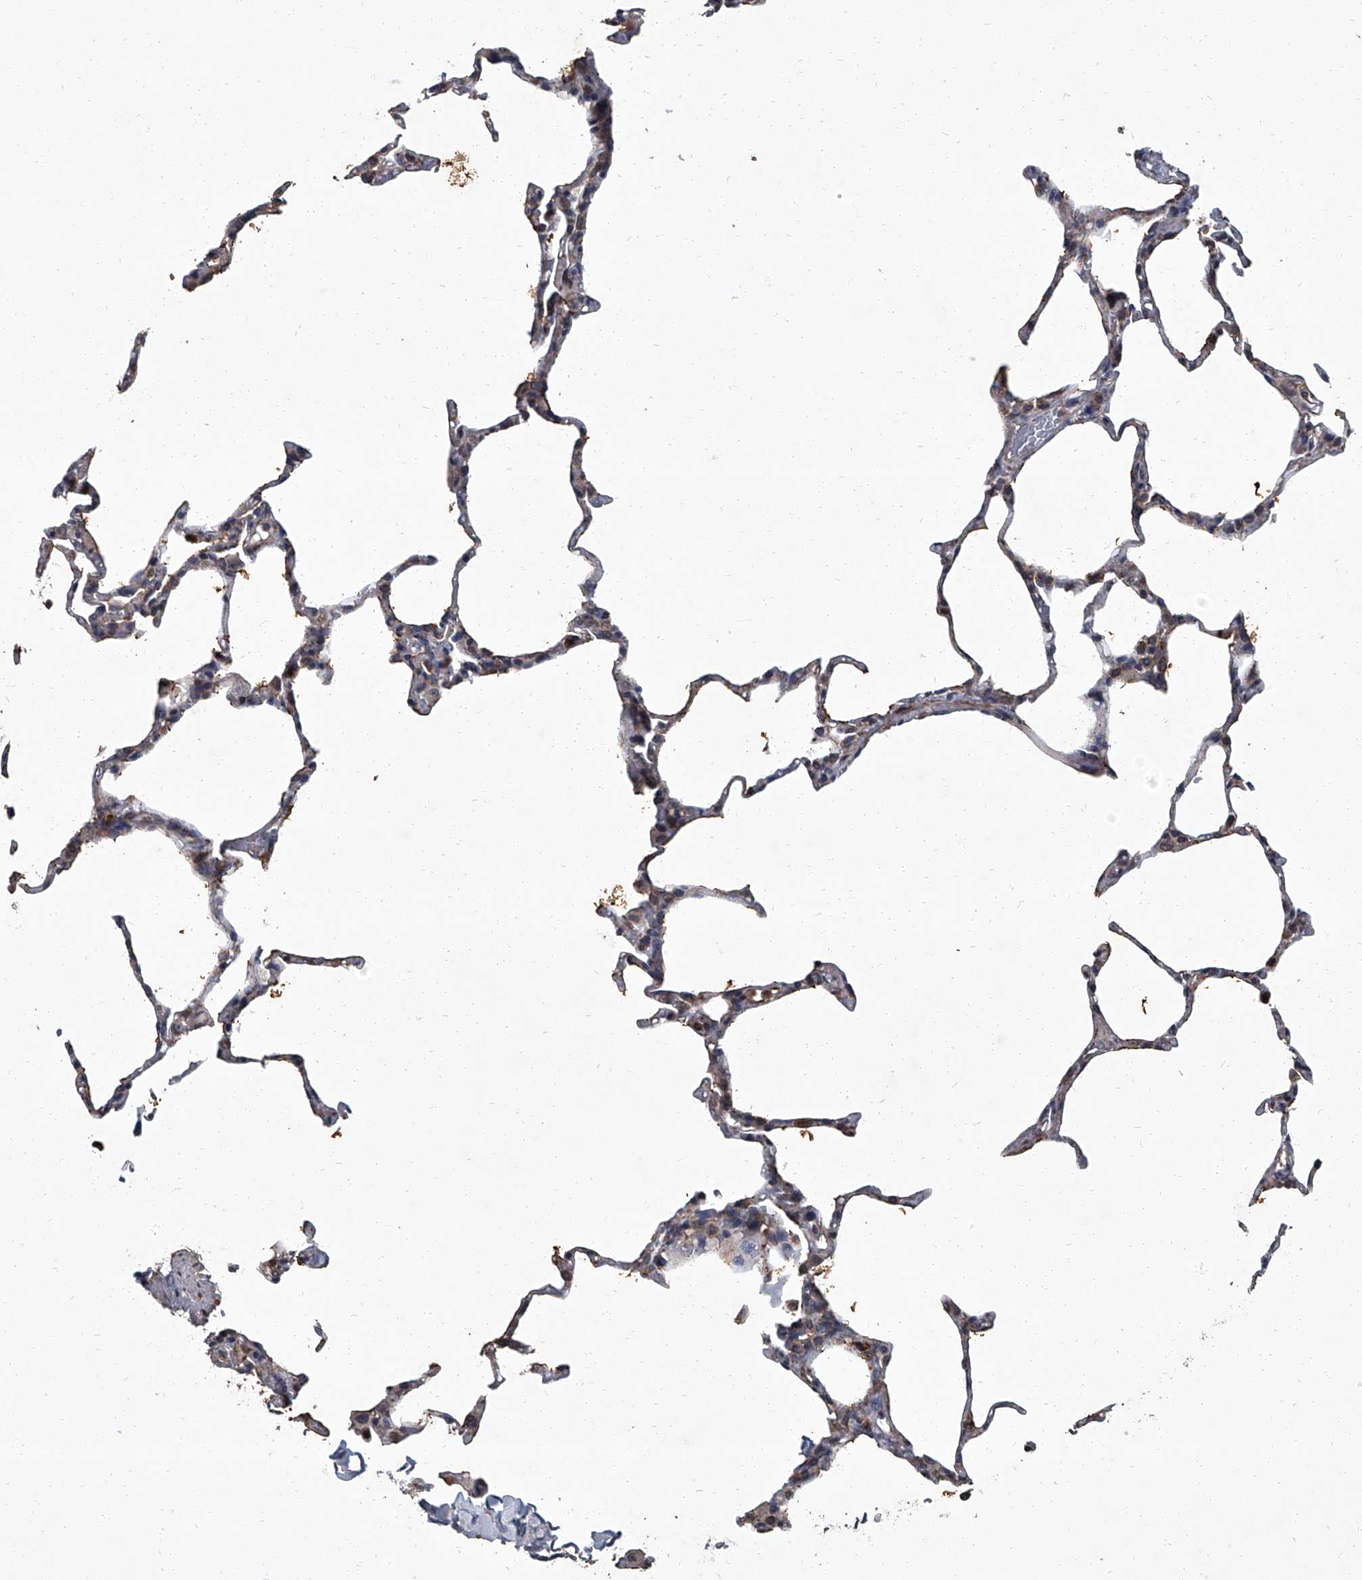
{"staining": {"intensity": "weak", "quantity": "25%-75%", "location": "cytoplasmic/membranous"}, "tissue": "lung", "cell_type": "Alveolar cells", "image_type": "normal", "snomed": [{"axis": "morphology", "description": "Normal tissue, NOS"}, {"axis": "topography", "description": "Lung"}], "caption": "A high-resolution photomicrograph shows immunohistochemistry (IHC) staining of normal lung, which reveals weak cytoplasmic/membranous staining in approximately 25%-75% of alveolar cells. The staining is performed using DAB brown chromogen to label protein expression. The nuclei are counter-stained blue using hematoxylin.", "gene": "SIRT4", "patient": {"sex": "male", "age": 20}}